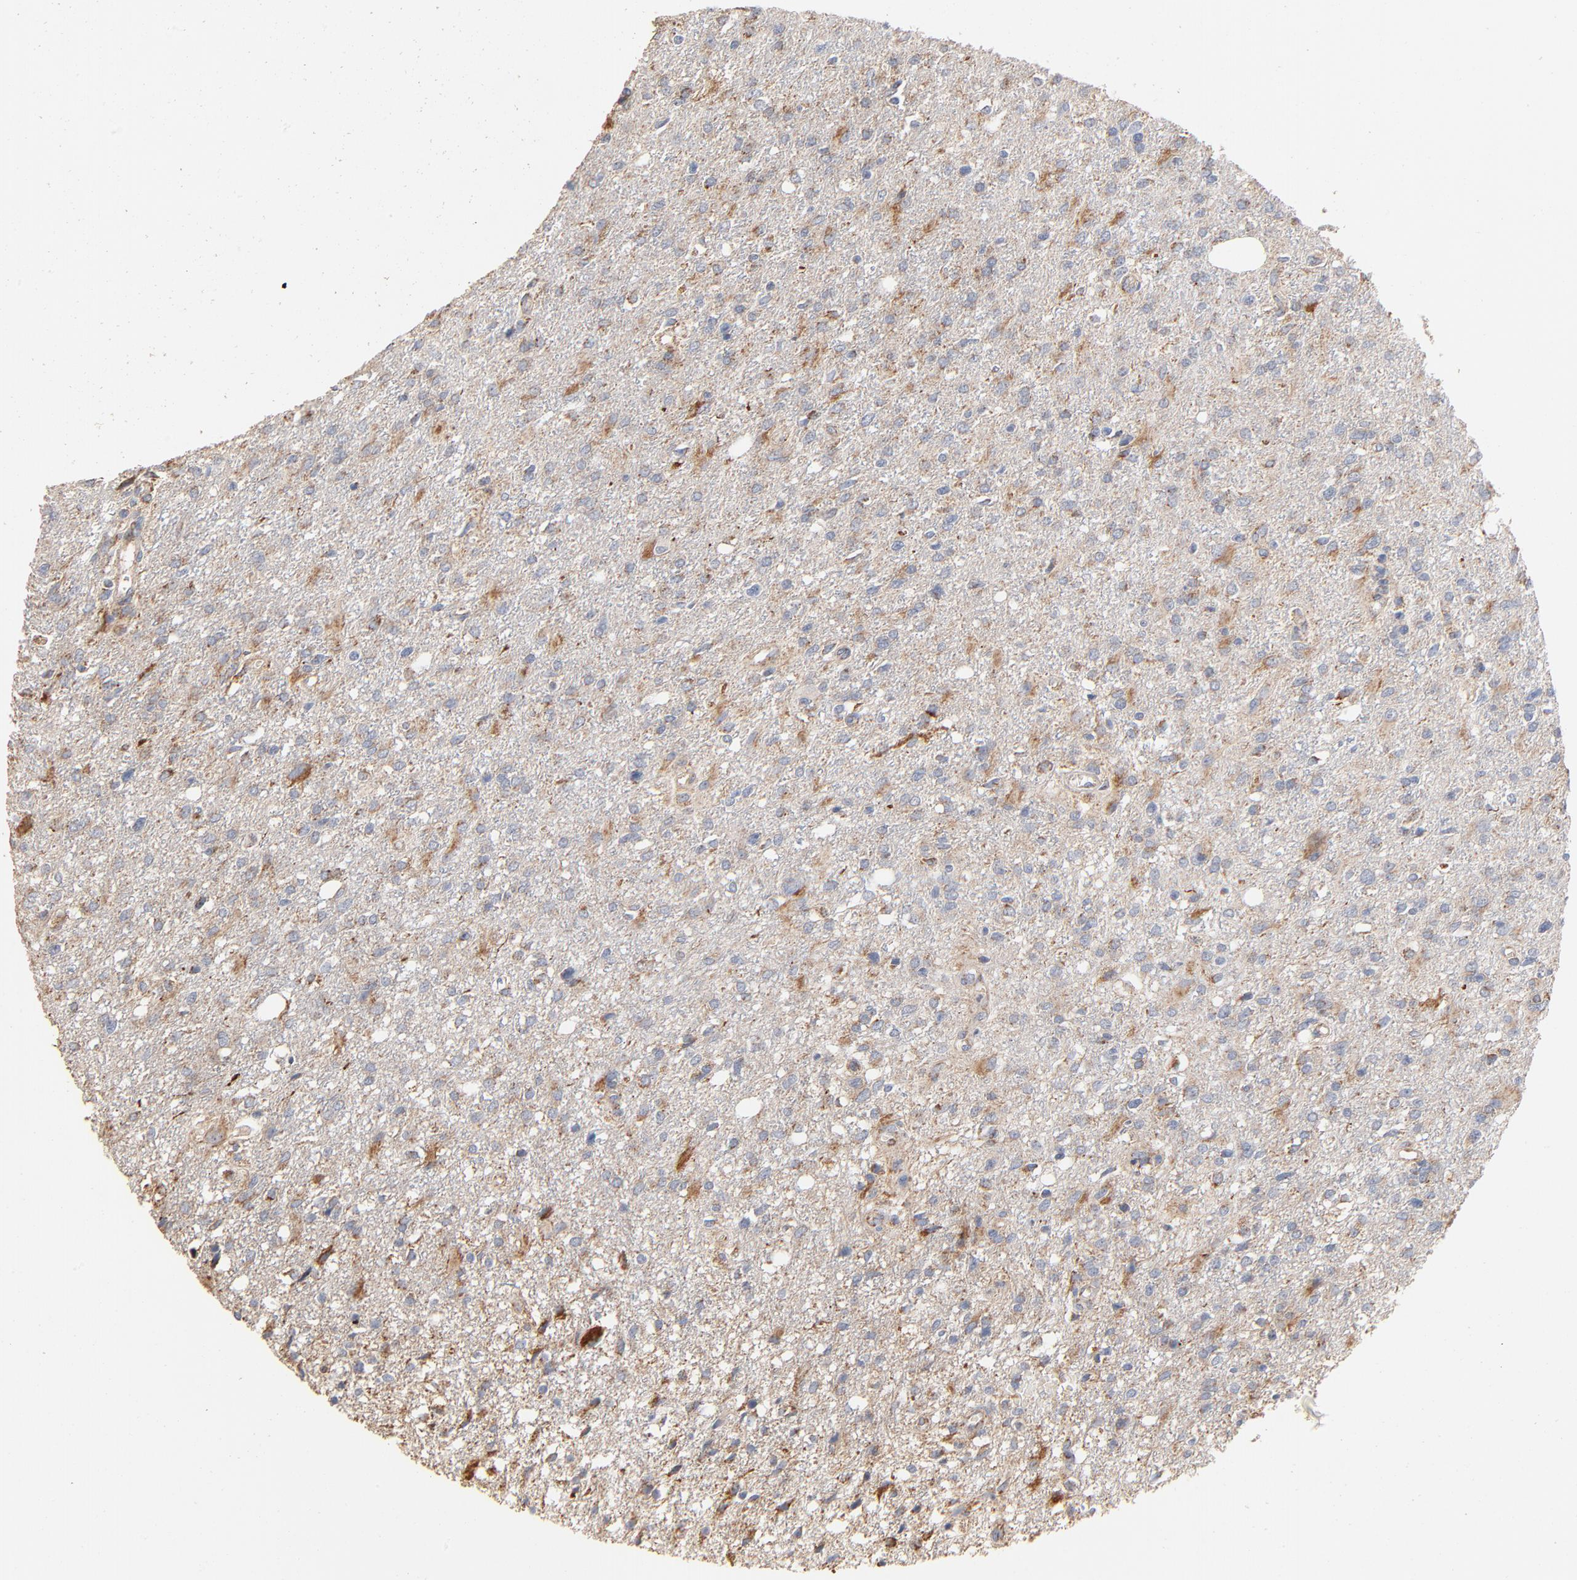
{"staining": {"intensity": "moderate", "quantity": "25%-75%", "location": "cytoplasmic/membranous"}, "tissue": "glioma", "cell_type": "Tumor cells", "image_type": "cancer", "snomed": [{"axis": "morphology", "description": "Glioma, malignant, High grade"}, {"axis": "topography", "description": "Cerebral cortex"}], "caption": "This micrograph displays immunohistochemistry (IHC) staining of human glioma, with medium moderate cytoplasmic/membranous staining in approximately 25%-75% of tumor cells.", "gene": "UQCRC1", "patient": {"sex": "male", "age": 76}}